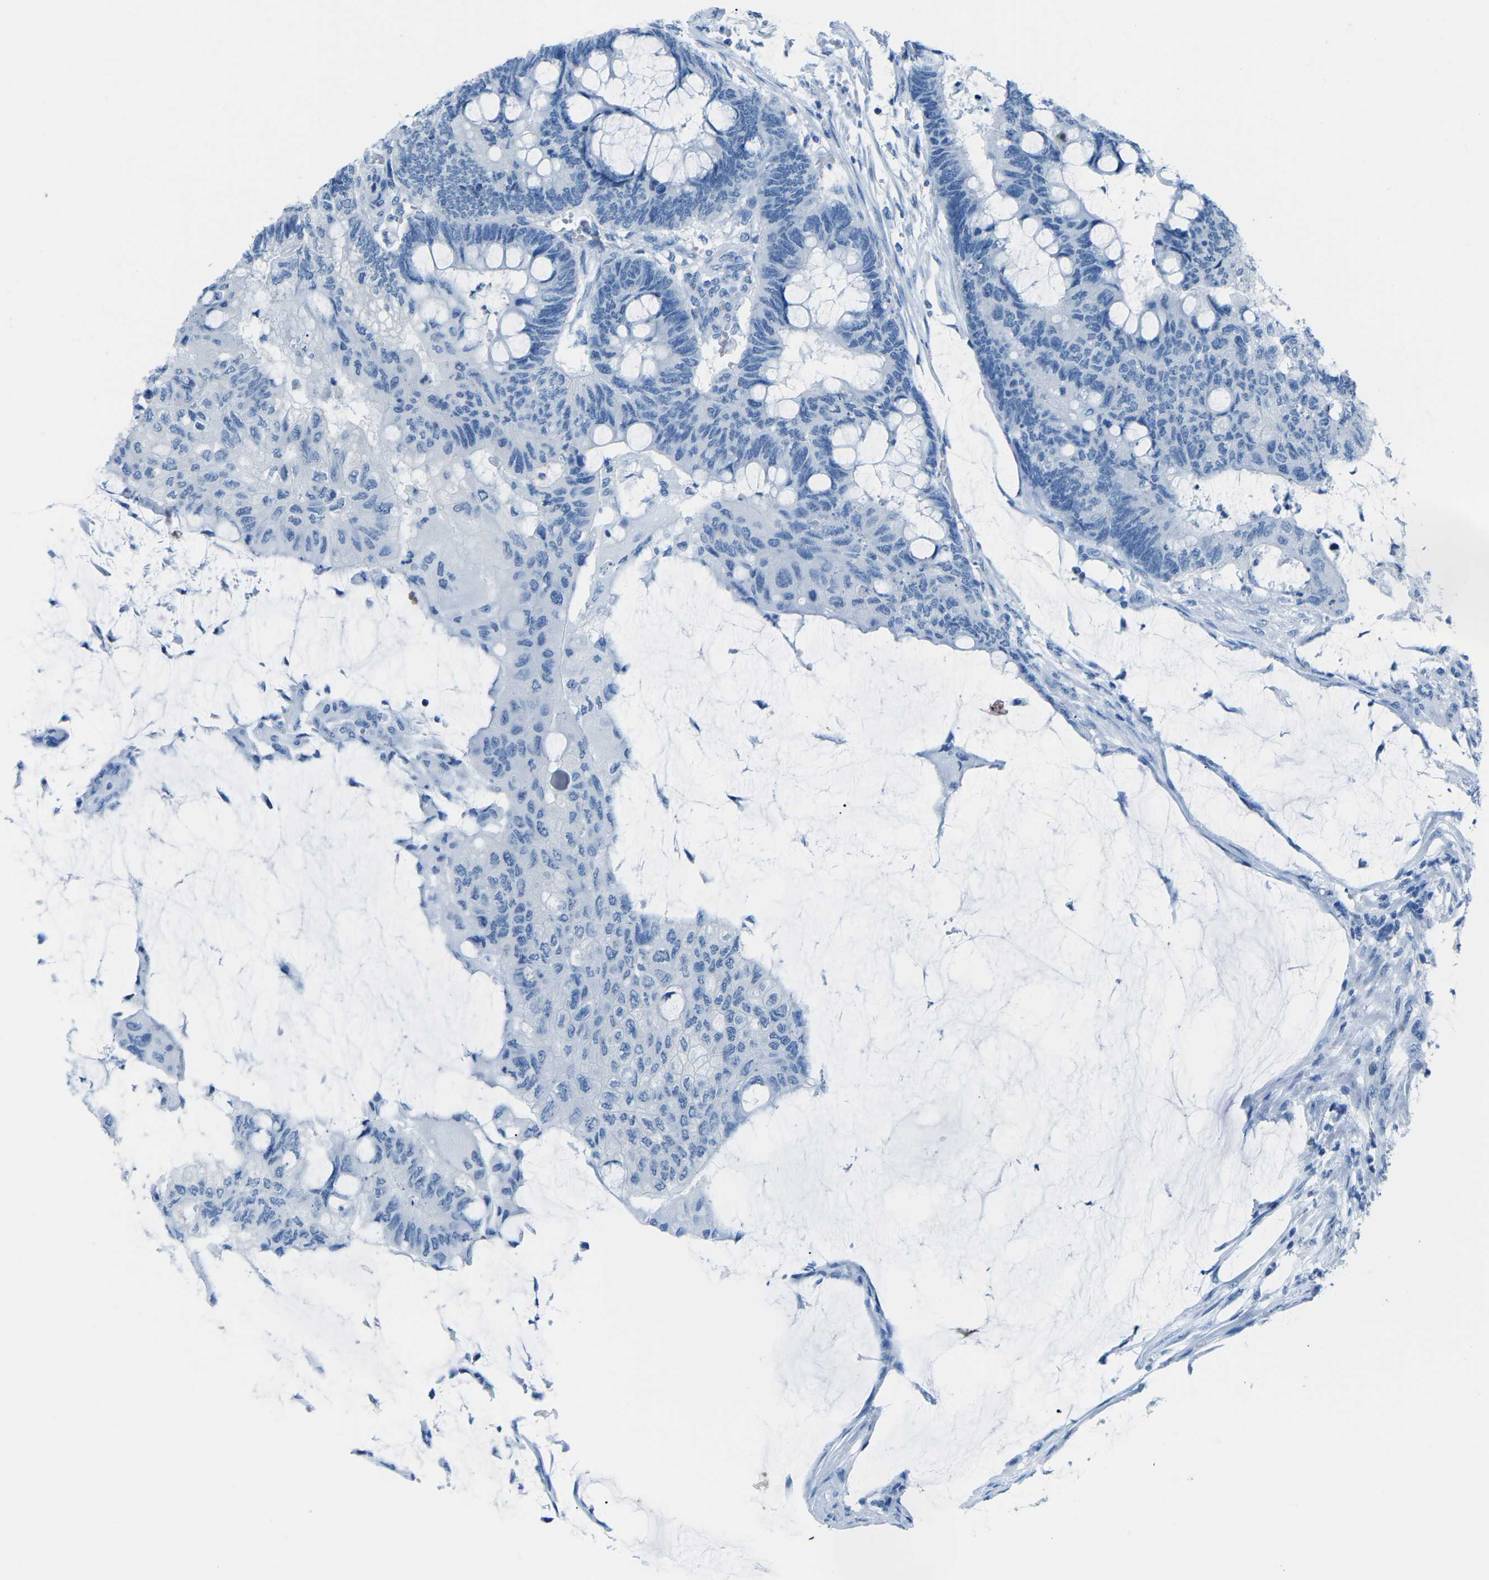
{"staining": {"intensity": "negative", "quantity": "none", "location": "none"}, "tissue": "colorectal cancer", "cell_type": "Tumor cells", "image_type": "cancer", "snomed": [{"axis": "morphology", "description": "Normal tissue, NOS"}, {"axis": "morphology", "description": "Adenocarcinoma, NOS"}, {"axis": "topography", "description": "Rectum"}], "caption": "DAB (3,3'-diaminobenzidine) immunohistochemical staining of adenocarcinoma (colorectal) demonstrates no significant positivity in tumor cells. (Stains: DAB (3,3'-diaminobenzidine) immunohistochemistry with hematoxylin counter stain, Microscopy: brightfield microscopy at high magnification).", "gene": "MYH8", "patient": {"sex": "male", "age": 92}}